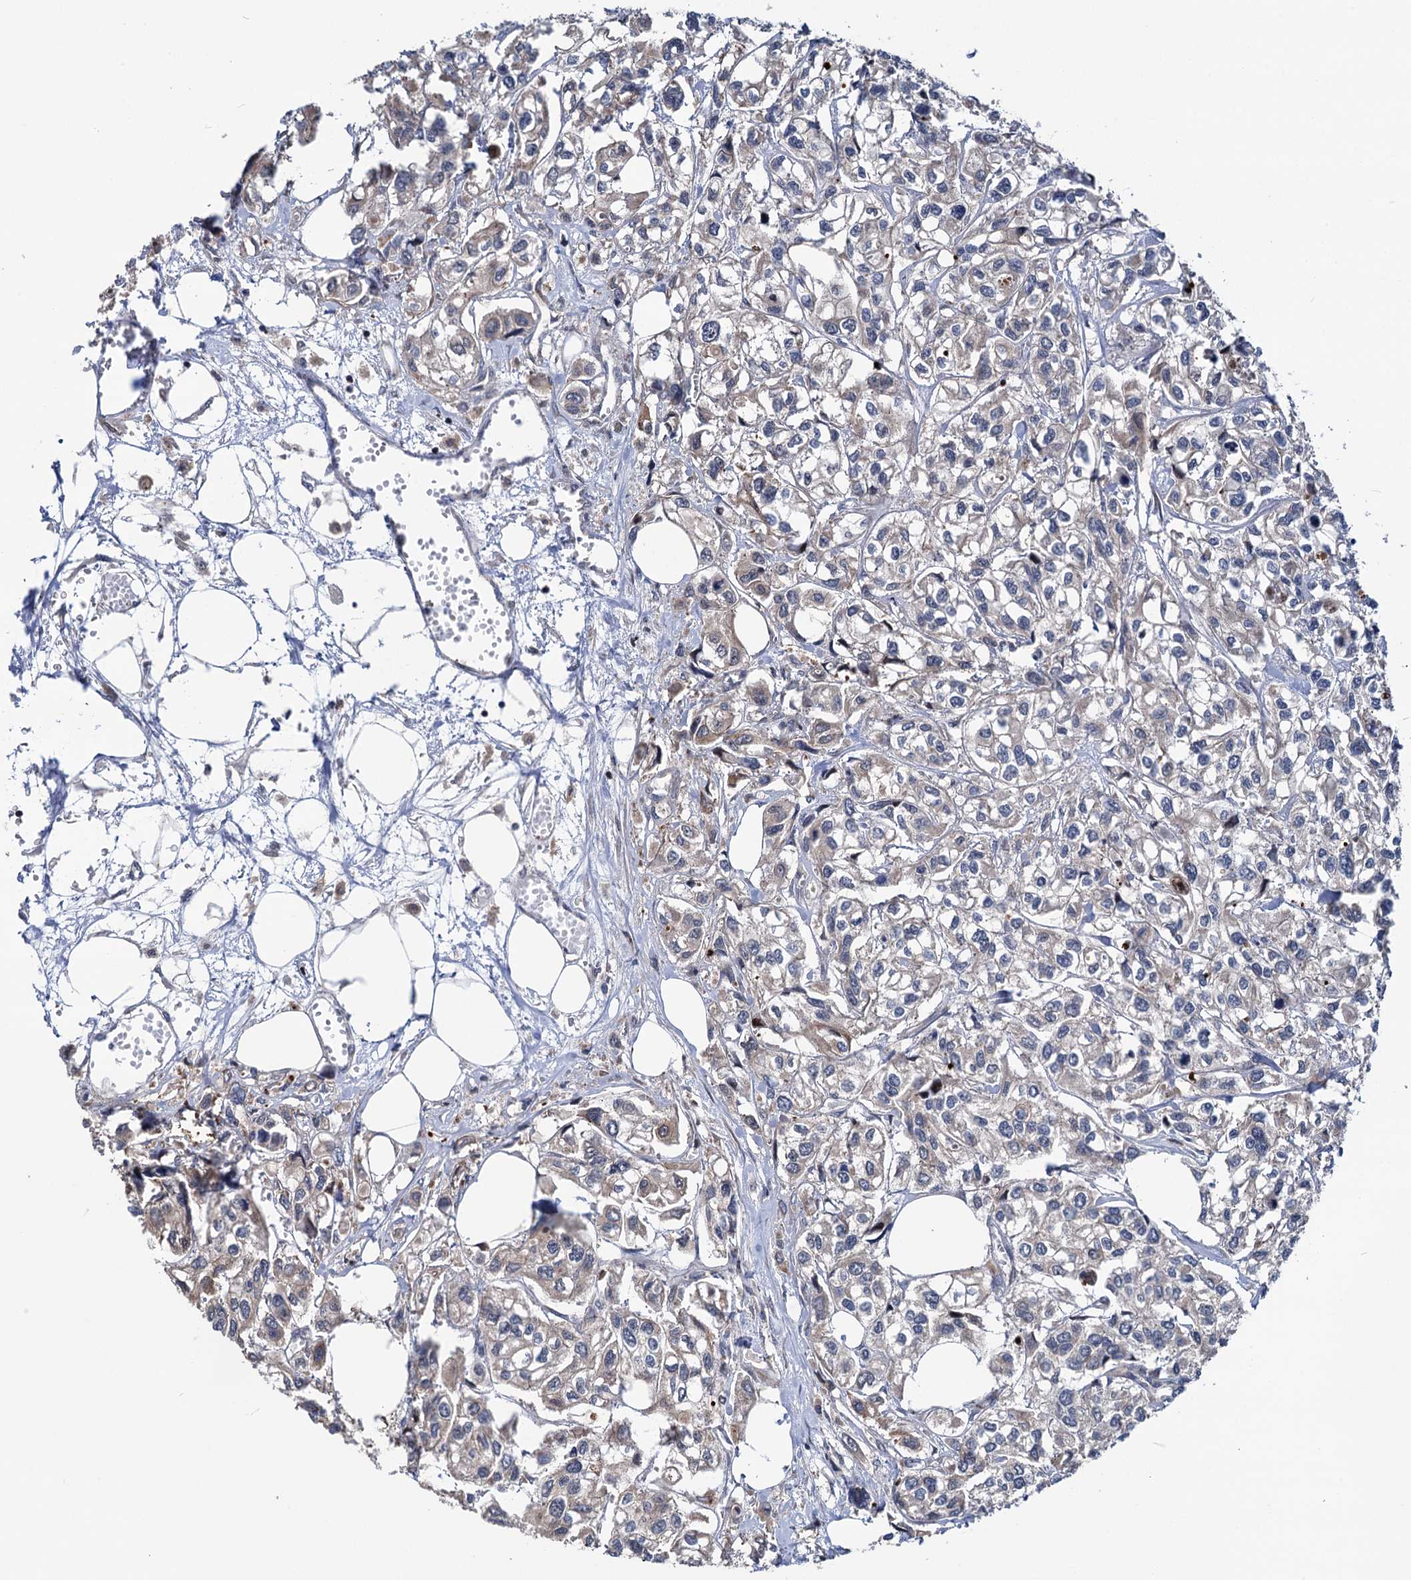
{"staining": {"intensity": "weak", "quantity": ">75%", "location": "cytoplasmic/membranous"}, "tissue": "urothelial cancer", "cell_type": "Tumor cells", "image_type": "cancer", "snomed": [{"axis": "morphology", "description": "Urothelial carcinoma, High grade"}, {"axis": "topography", "description": "Urinary bladder"}], "caption": "A high-resolution image shows immunohistochemistry staining of urothelial carcinoma (high-grade), which demonstrates weak cytoplasmic/membranous expression in approximately >75% of tumor cells.", "gene": "UBR1", "patient": {"sex": "male", "age": 67}}